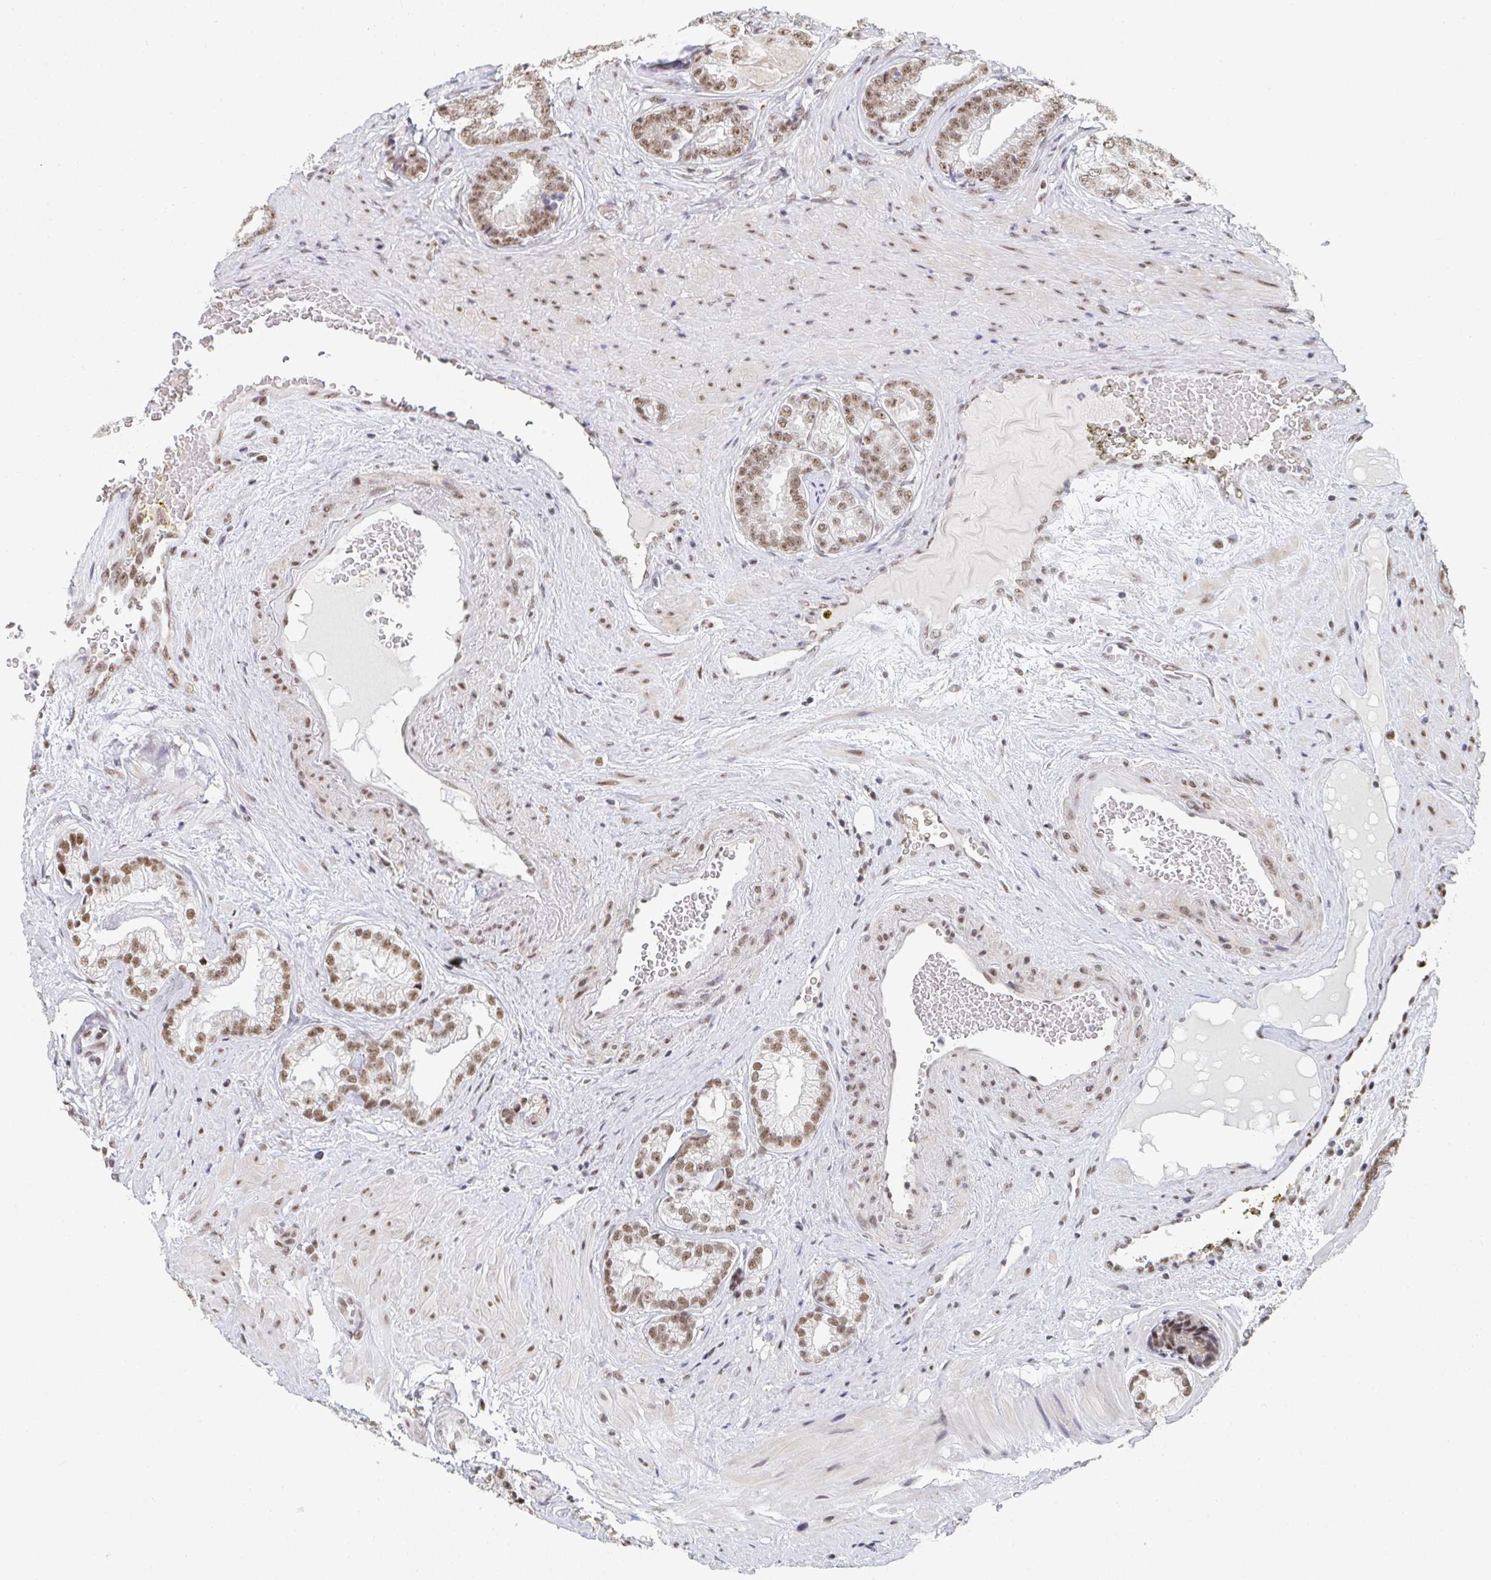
{"staining": {"intensity": "moderate", "quantity": ">75%", "location": "nuclear"}, "tissue": "prostate cancer", "cell_type": "Tumor cells", "image_type": "cancer", "snomed": [{"axis": "morphology", "description": "Adenocarcinoma, Low grade"}, {"axis": "topography", "description": "Prostate"}], "caption": "Prostate low-grade adenocarcinoma stained with IHC displays moderate nuclear staining in approximately >75% of tumor cells.", "gene": "MBNL1", "patient": {"sex": "male", "age": 61}}